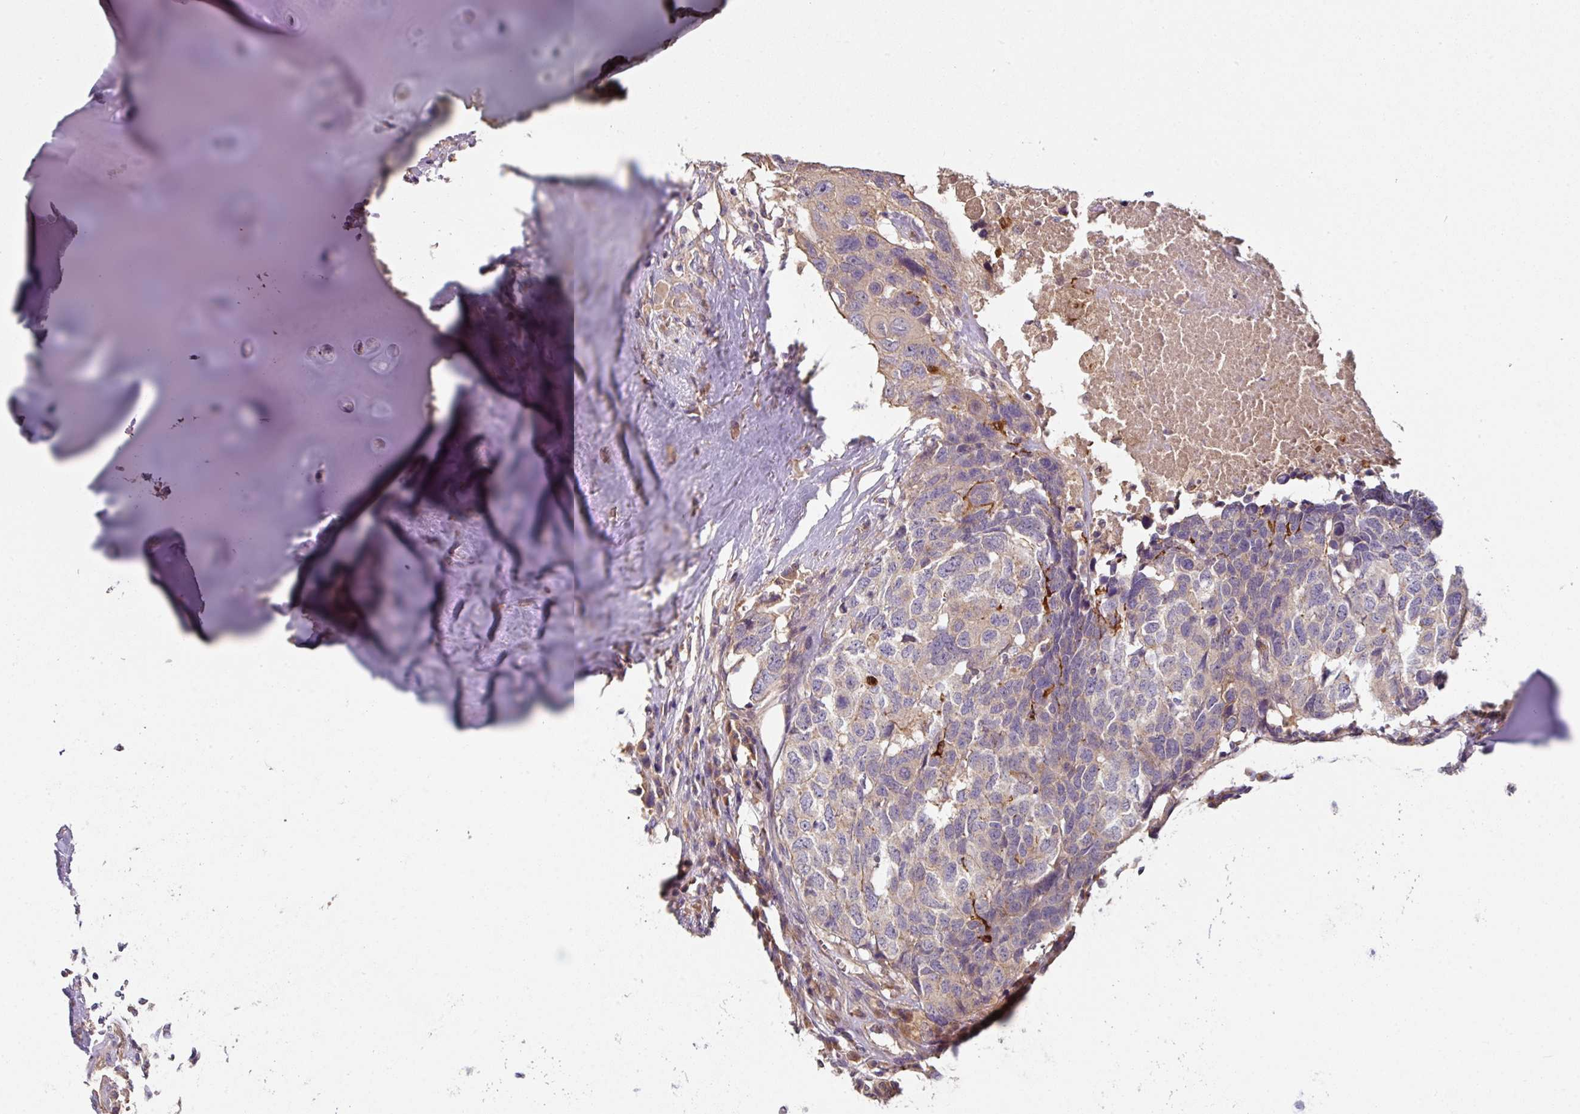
{"staining": {"intensity": "negative", "quantity": "none", "location": "none"}, "tissue": "head and neck cancer", "cell_type": "Tumor cells", "image_type": "cancer", "snomed": [{"axis": "morphology", "description": "Squamous cell carcinoma, NOS"}, {"axis": "topography", "description": "Head-Neck"}], "caption": "DAB immunohistochemical staining of human head and neck cancer (squamous cell carcinoma) exhibits no significant positivity in tumor cells.", "gene": "C4orf48", "patient": {"sex": "male", "age": 66}}